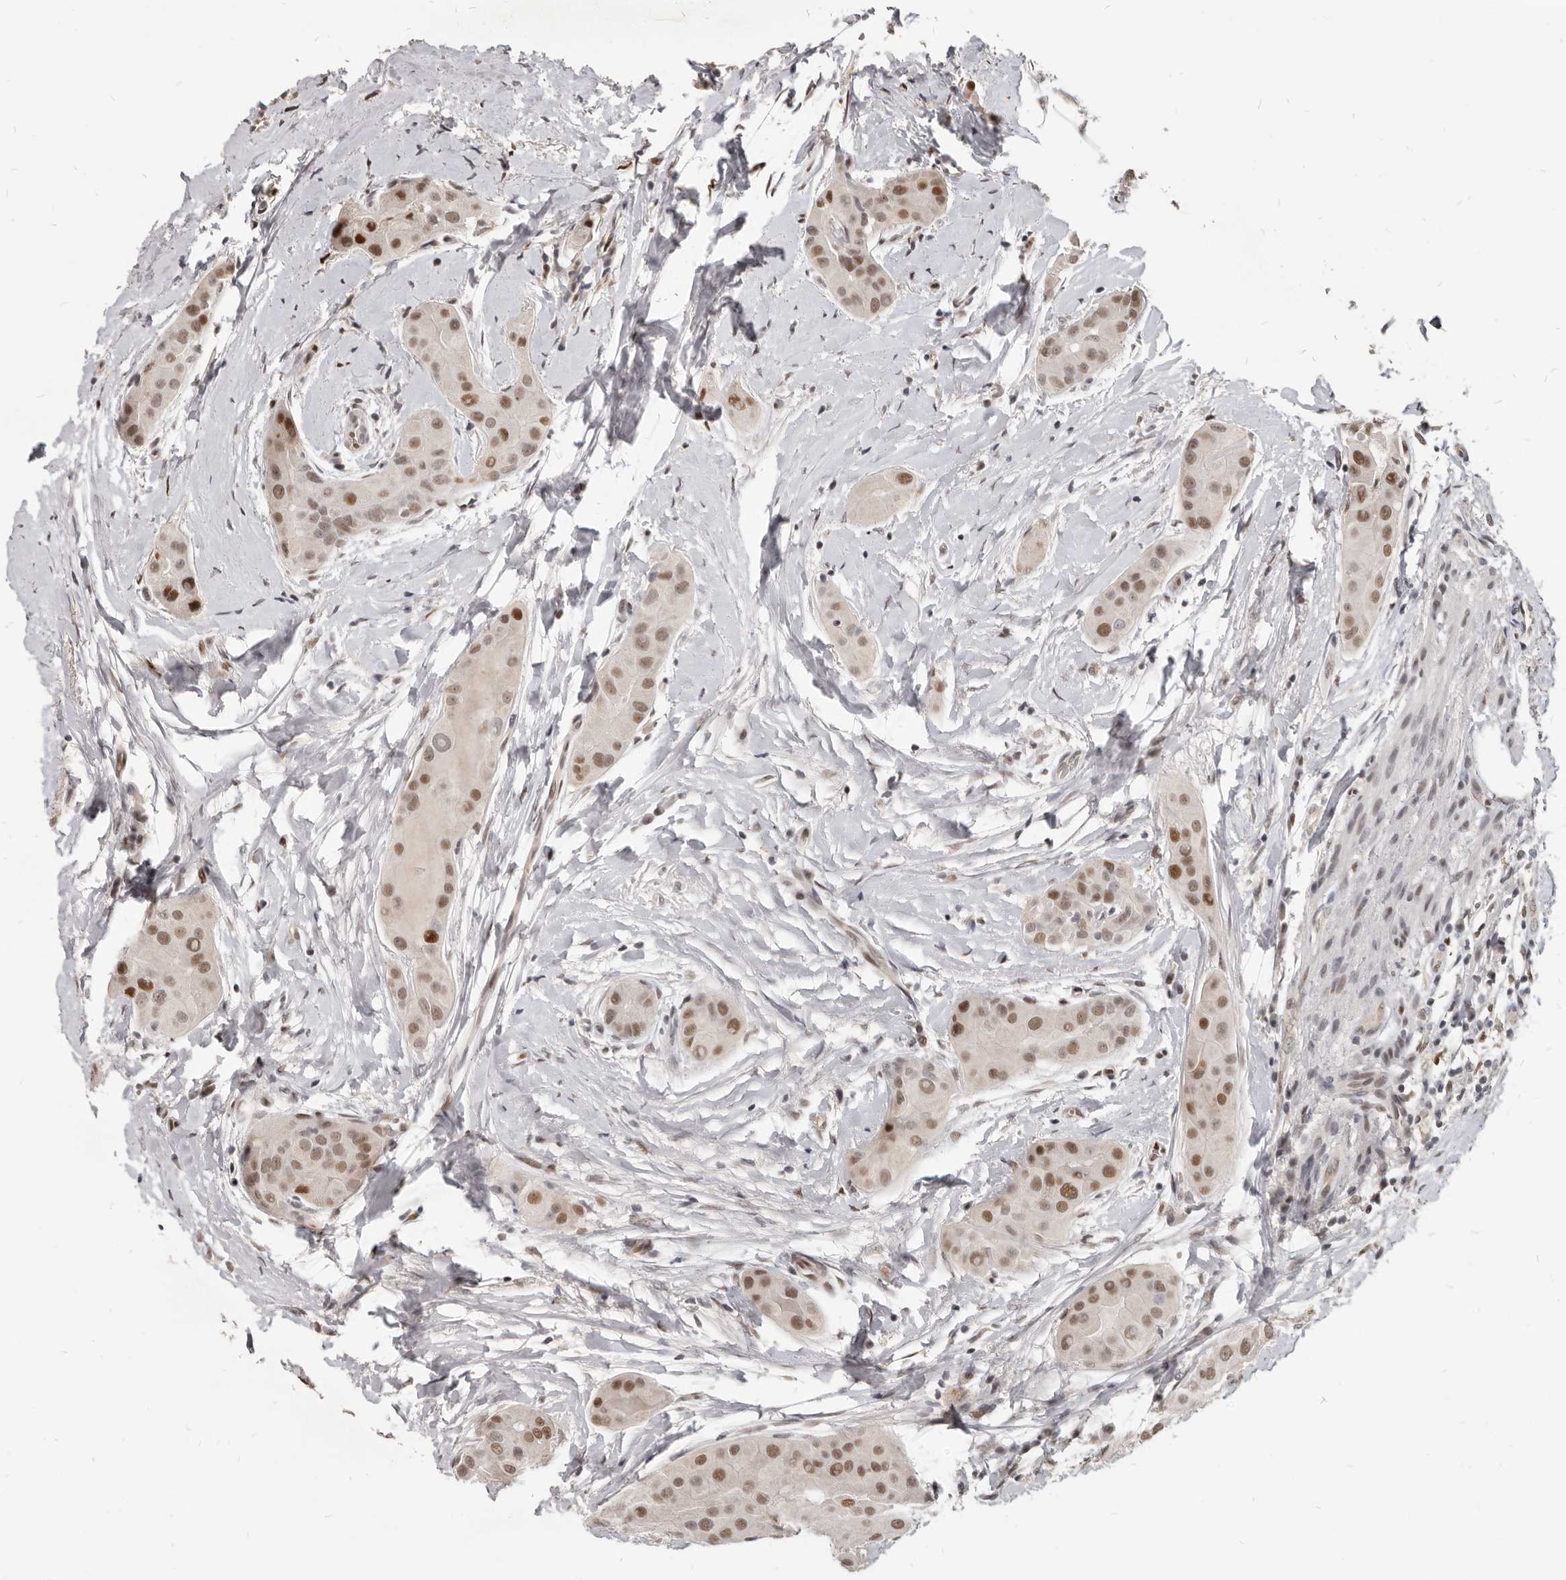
{"staining": {"intensity": "moderate", "quantity": ">75%", "location": "nuclear"}, "tissue": "thyroid cancer", "cell_type": "Tumor cells", "image_type": "cancer", "snomed": [{"axis": "morphology", "description": "Papillary adenocarcinoma, NOS"}, {"axis": "topography", "description": "Thyroid gland"}], "caption": "The immunohistochemical stain highlights moderate nuclear expression in tumor cells of thyroid papillary adenocarcinoma tissue. (Stains: DAB in brown, nuclei in blue, Microscopy: brightfield microscopy at high magnification).", "gene": "ATF5", "patient": {"sex": "male", "age": 33}}